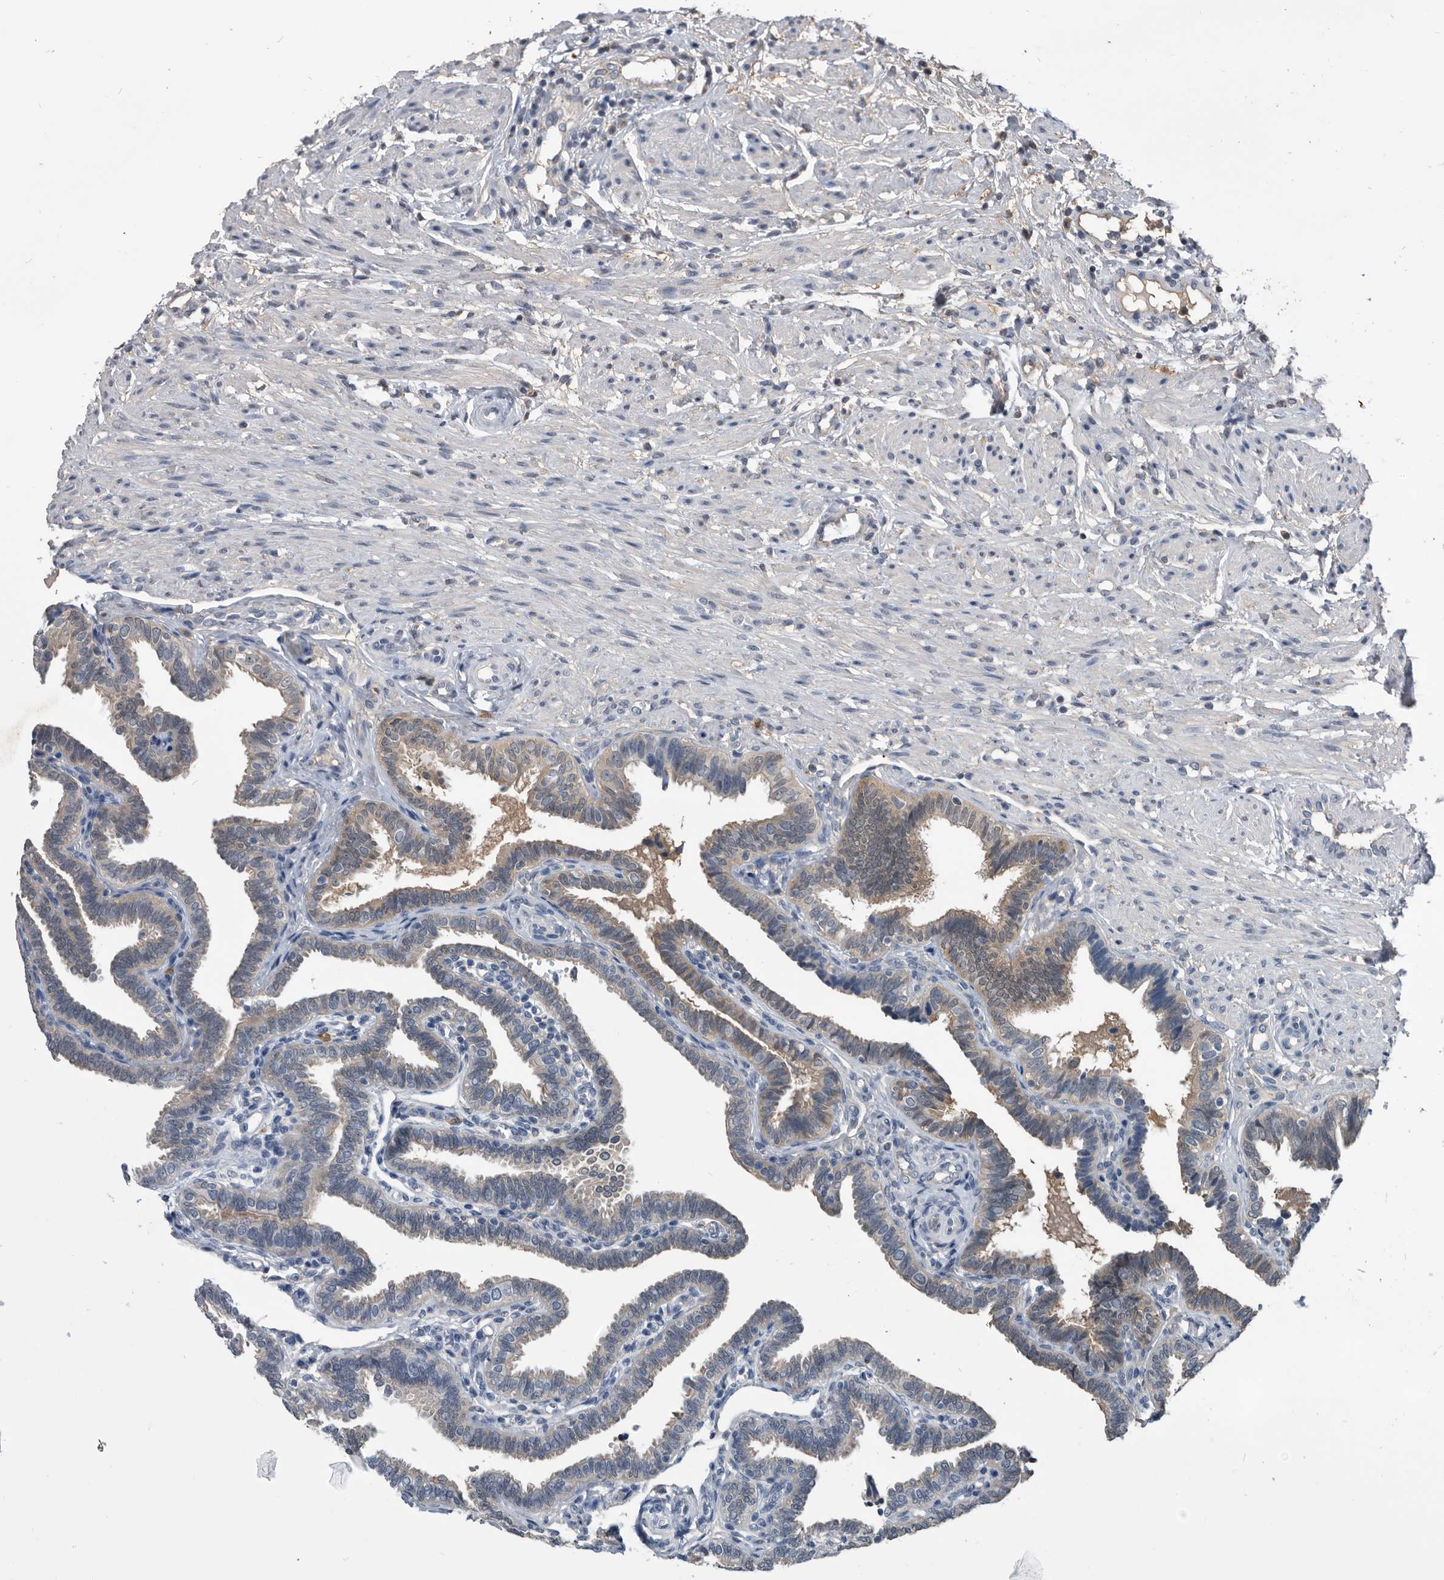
{"staining": {"intensity": "weak", "quantity": "25%-75%", "location": "cytoplasmic/membranous"}, "tissue": "fallopian tube", "cell_type": "Glandular cells", "image_type": "normal", "snomed": [{"axis": "morphology", "description": "Normal tissue, NOS"}, {"axis": "topography", "description": "Fallopian tube"}], "caption": "DAB (3,3'-diaminobenzidine) immunohistochemical staining of normal fallopian tube reveals weak cytoplasmic/membranous protein expression in about 25%-75% of glandular cells.", "gene": "PDXK", "patient": {"sex": "female", "age": 39}}